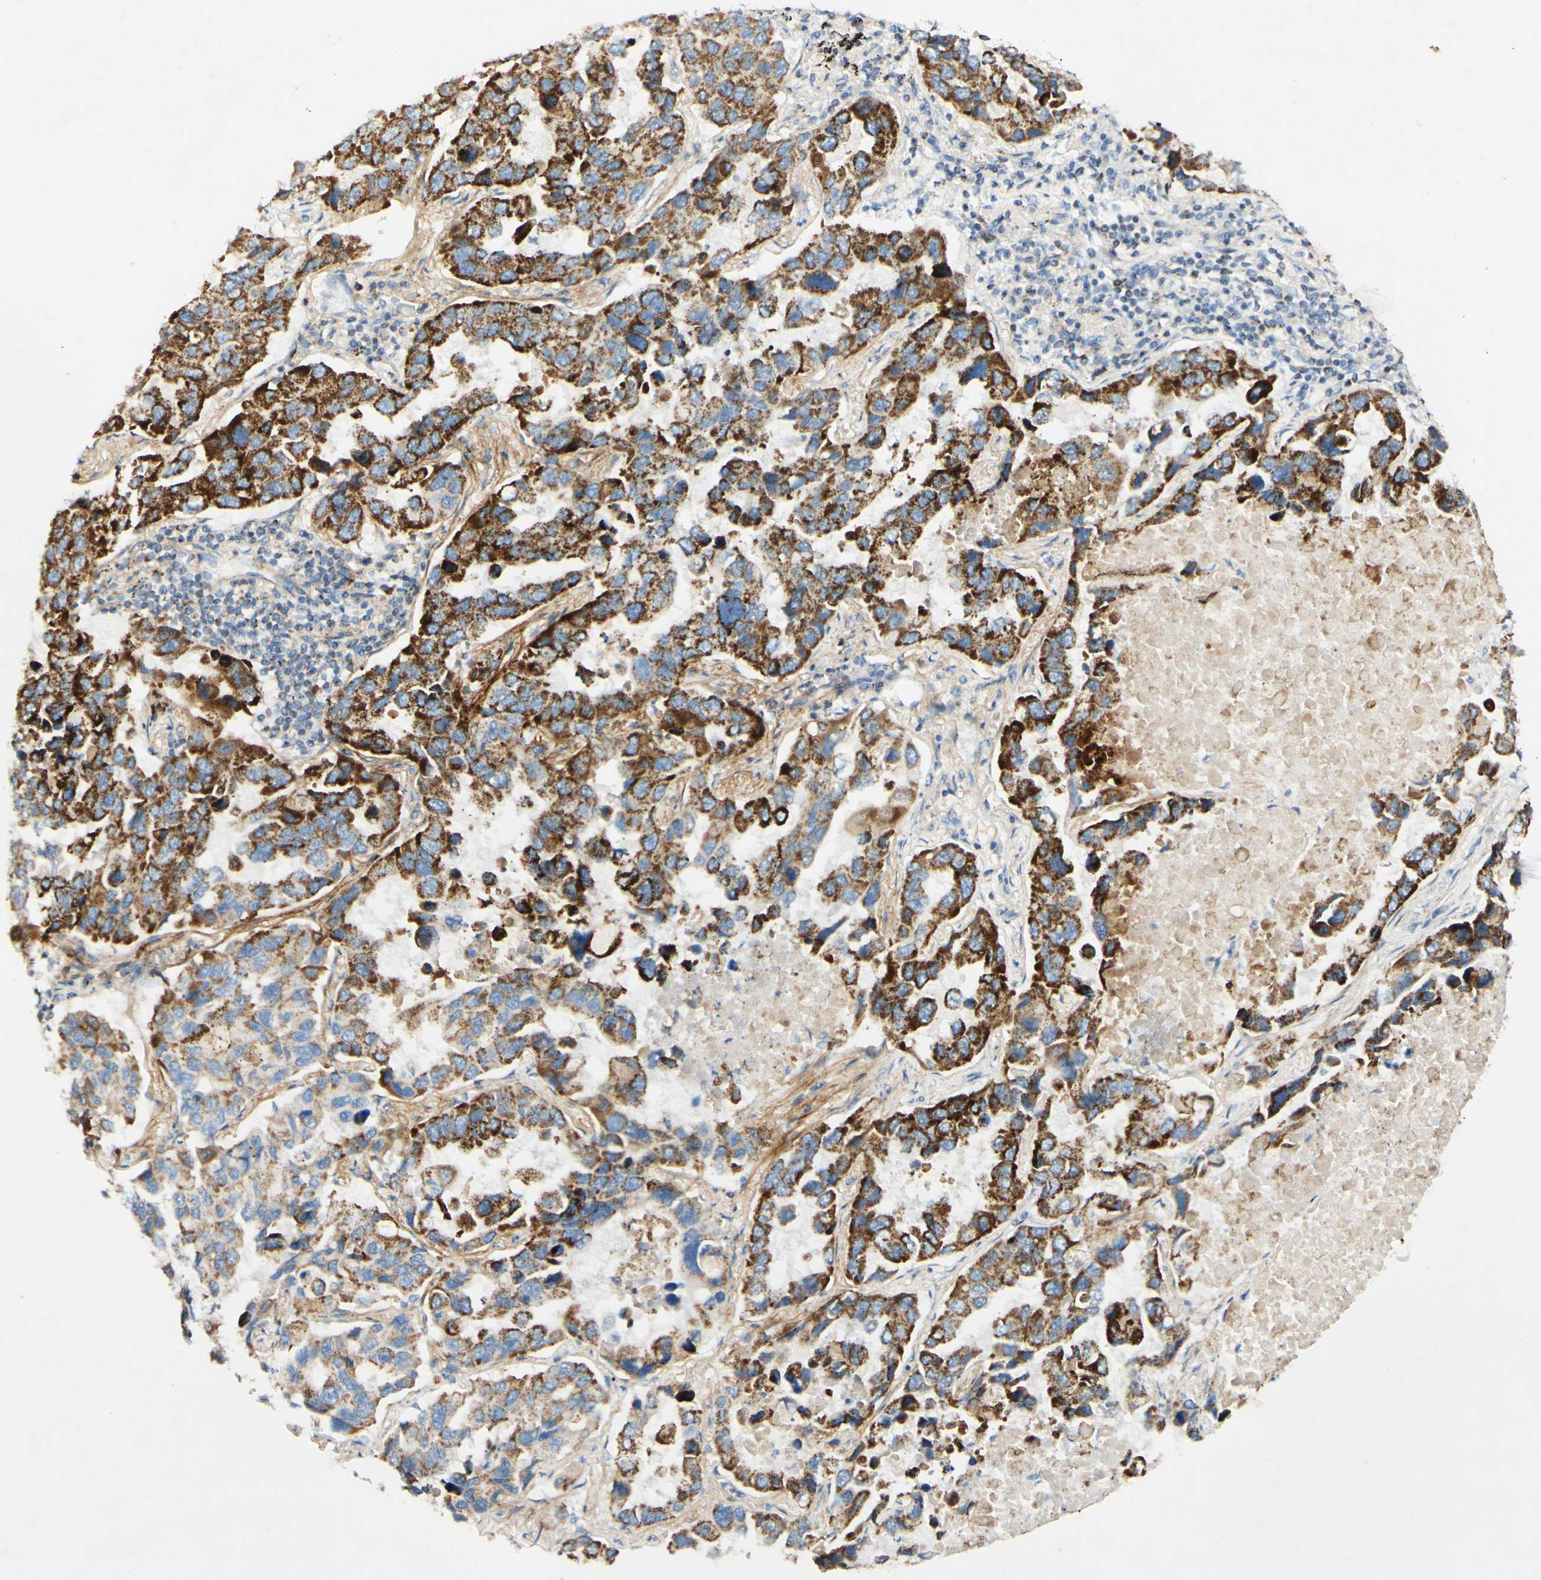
{"staining": {"intensity": "strong", "quantity": ">75%", "location": "cytoplasmic/membranous"}, "tissue": "lung cancer", "cell_type": "Tumor cells", "image_type": "cancer", "snomed": [{"axis": "morphology", "description": "Adenocarcinoma, NOS"}, {"axis": "topography", "description": "Lung"}], "caption": "Immunohistochemistry (IHC) of lung cancer reveals high levels of strong cytoplasmic/membranous staining in about >75% of tumor cells.", "gene": "OXCT1", "patient": {"sex": "male", "age": 64}}